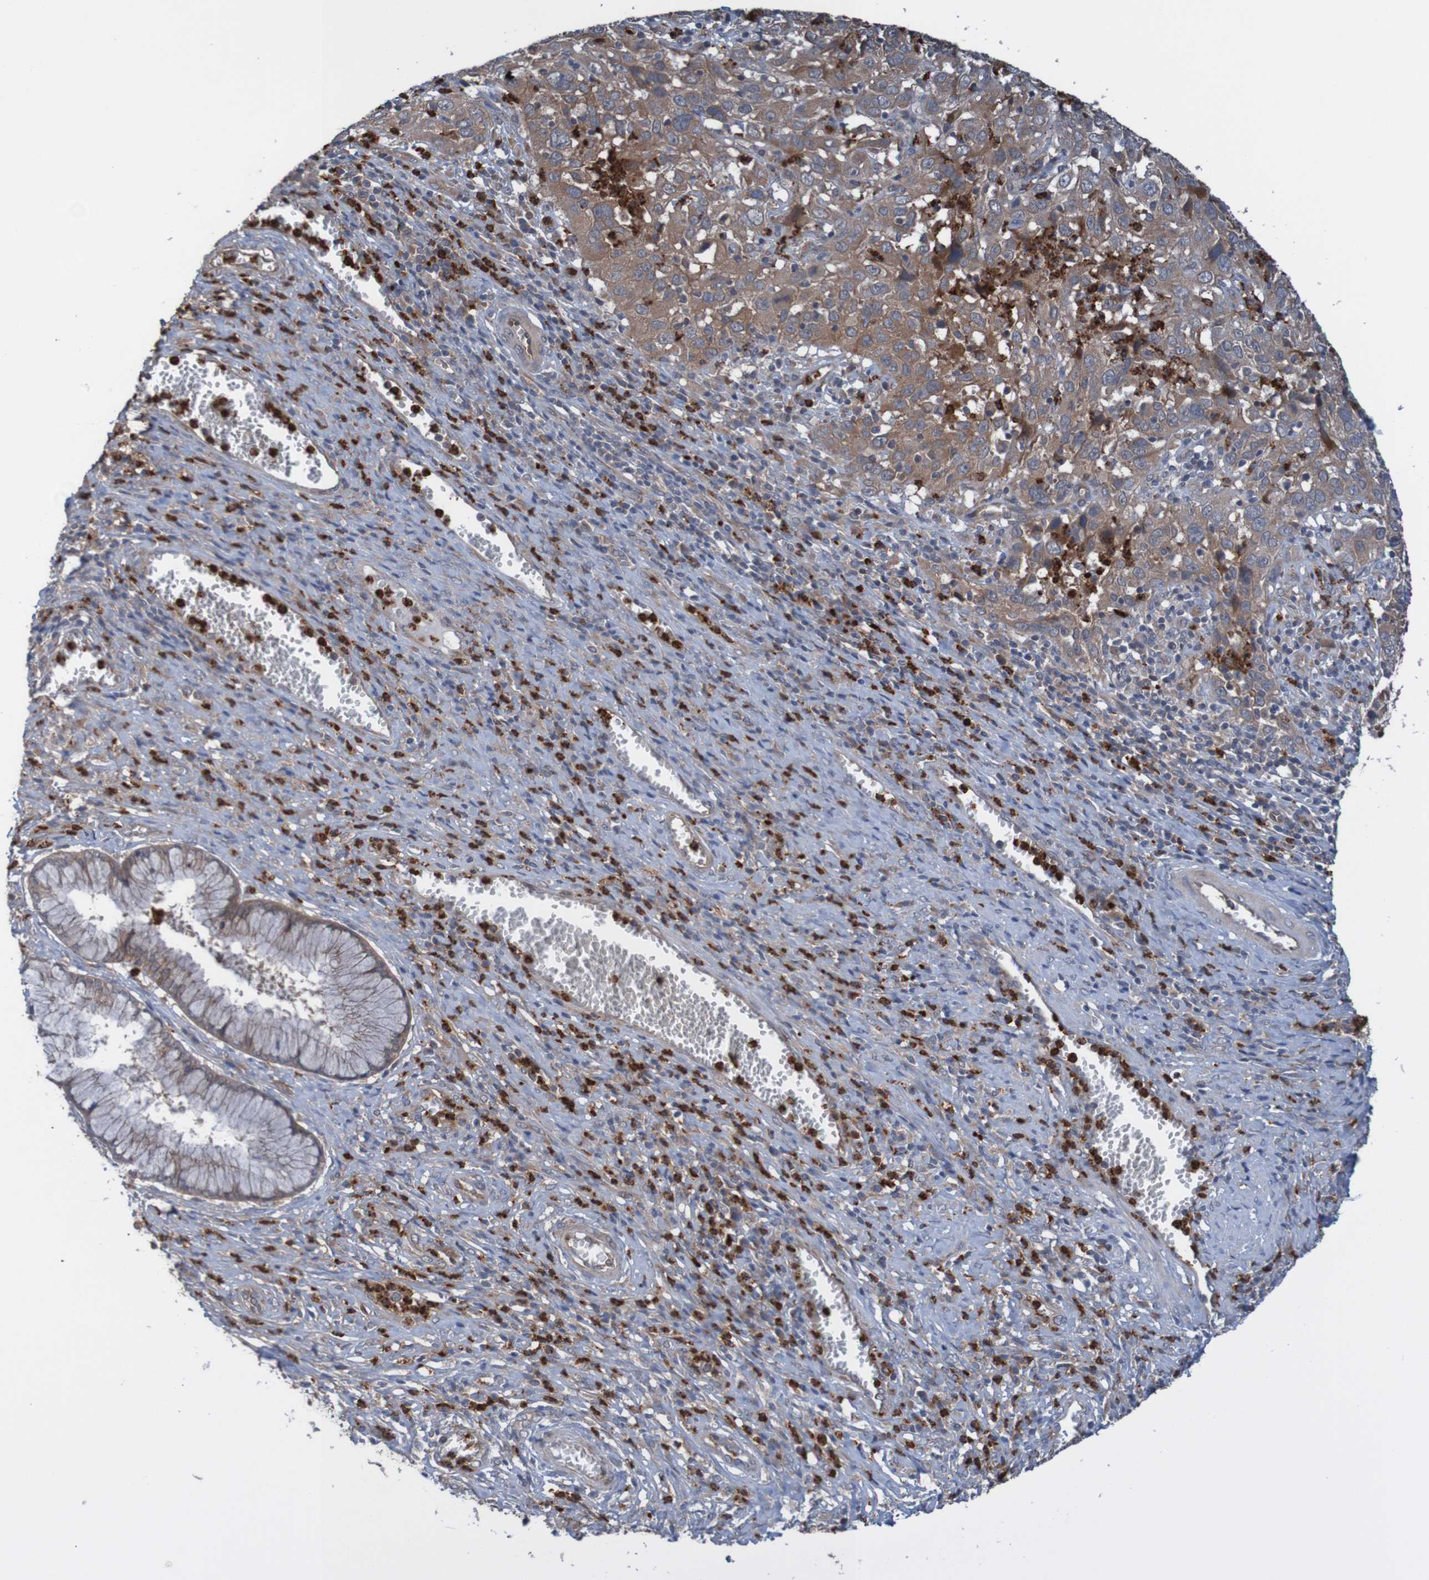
{"staining": {"intensity": "moderate", "quantity": ">75%", "location": "cytoplasmic/membranous"}, "tissue": "cervical cancer", "cell_type": "Tumor cells", "image_type": "cancer", "snomed": [{"axis": "morphology", "description": "Squamous cell carcinoma, NOS"}, {"axis": "topography", "description": "Cervix"}], "caption": "Protein staining of squamous cell carcinoma (cervical) tissue demonstrates moderate cytoplasmic/membranous staining in about >75% of tumor cells. (DAB = brown stain, brightfield microscopy at high magnification).", "gene": "ST8SIA6", "patient": {"sex": "female", "age": 32}}